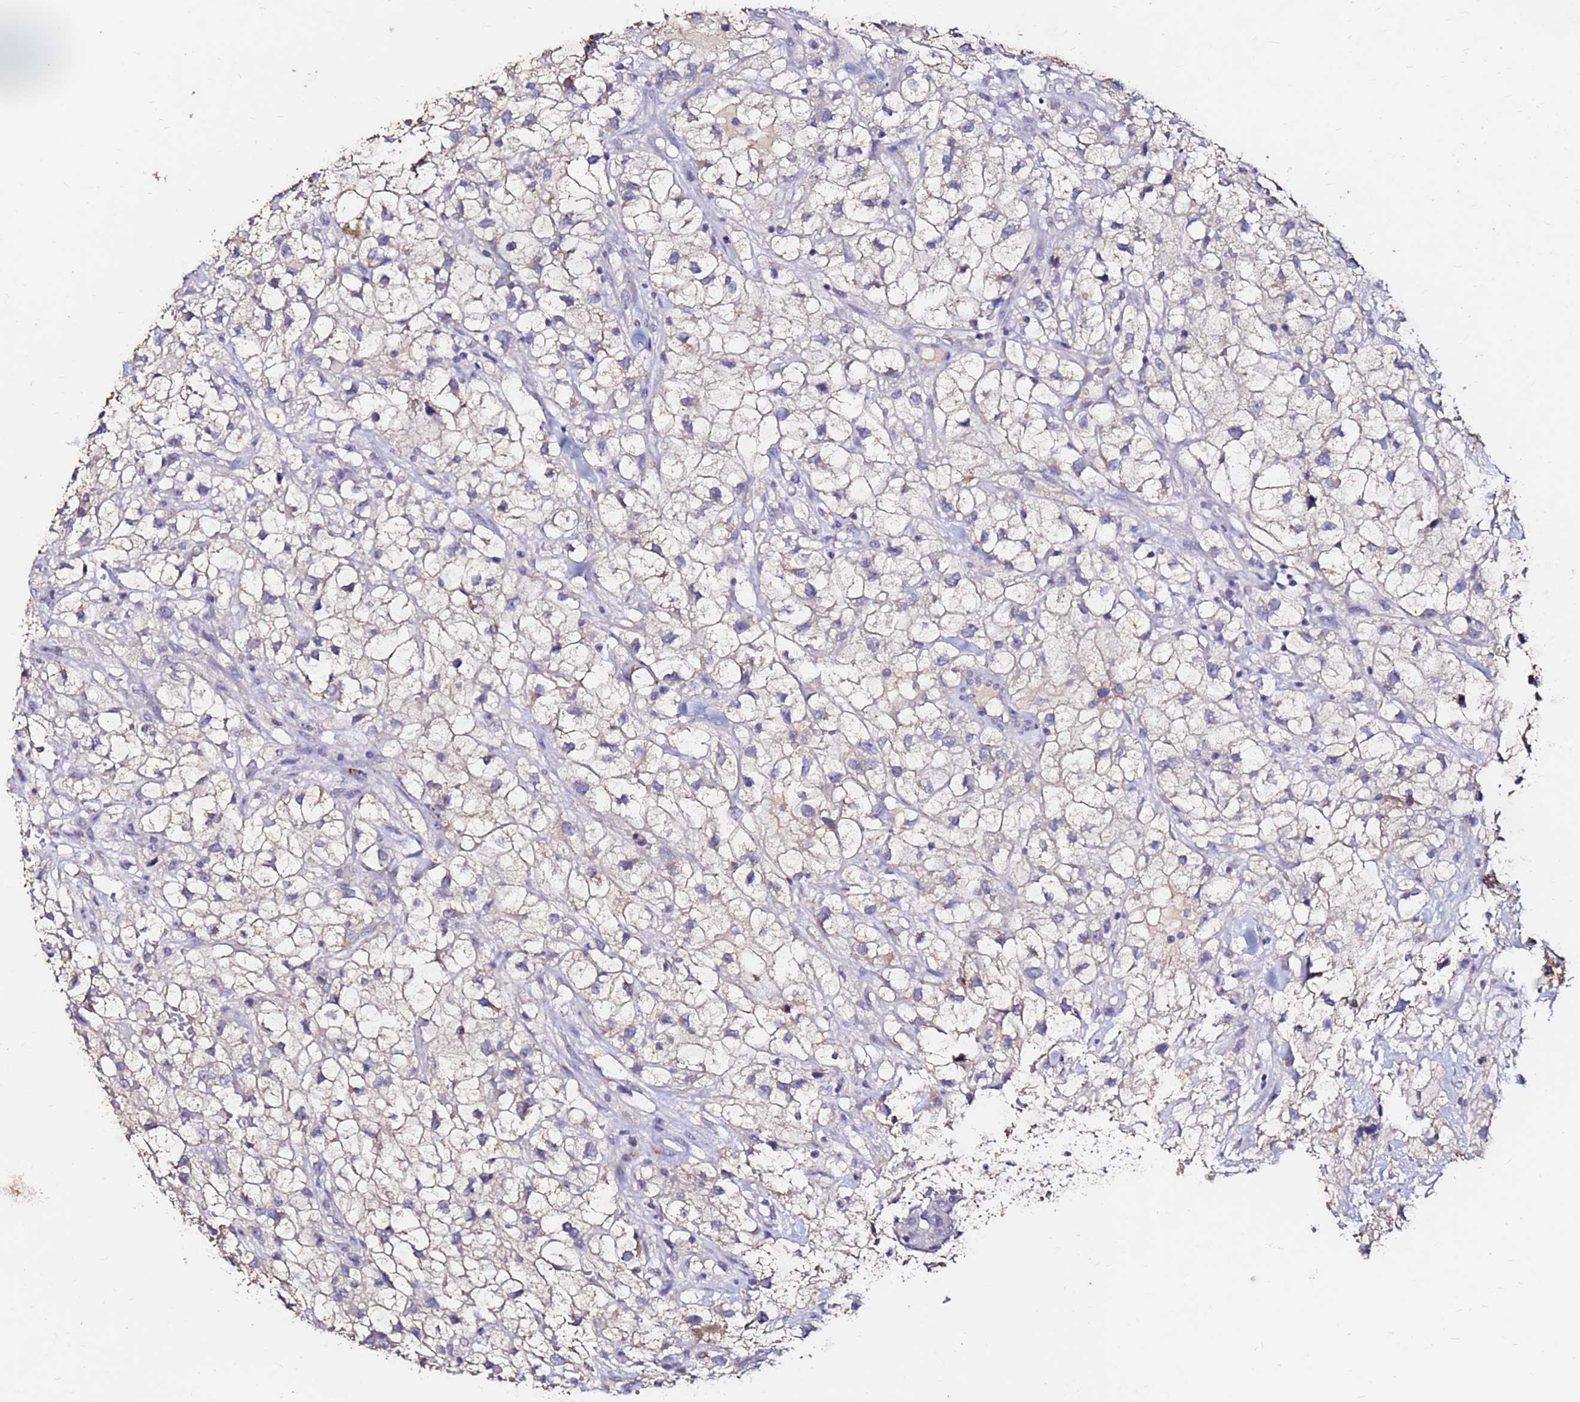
{"staining": {"intensity": "weak", "quantity": "<25%", "location": "cytoplasmic/membranous"}, "tissue": "renal cancer", "cell_type": "Tumor cells", "image_type": "cancer", "snomed": [{"axis": "morphology", "description": "Adenocarcinoma, NOS"}, {"axis": "topography", "description": "Kidney"}], "caption": "Histopathology image shows no significant protein positivity in tumor cells of renal cancer. Brightfield microscopy of immunohistochemistry stained with DAB (3,3'-diaminobenzidine) (brown) and hematoxylin (blue), captured at high magnification.", "gene": "FAM183A", "patient": {"sex": "male", "age": 59}}